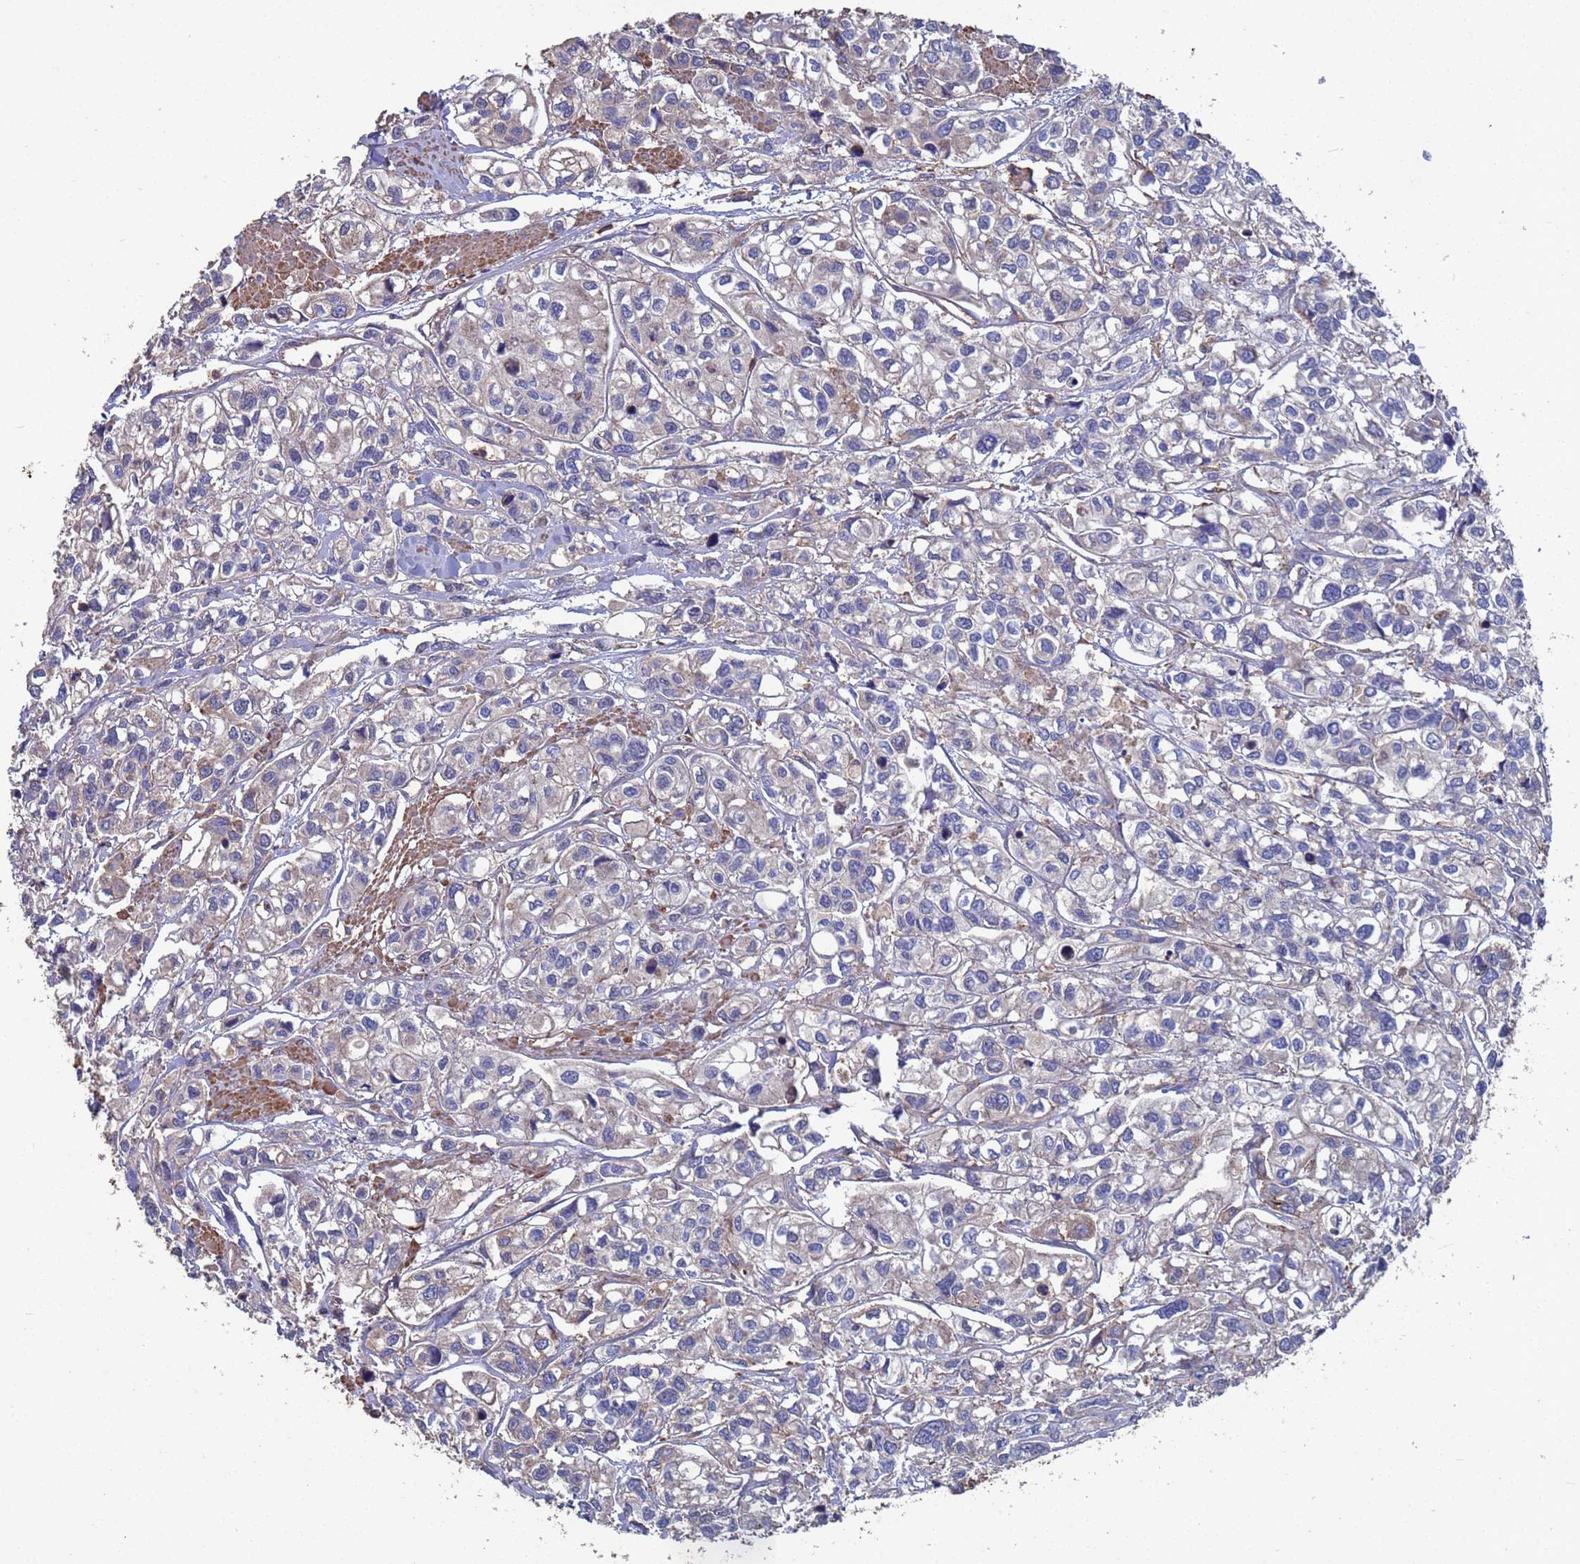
{"staining": {"intensity": "negative", "quantity": "none", "location": "none"}, "tissue": "urothelial cancer", "cell_type": "Tumor cells", "image_type": "cancer", "snomed": [{"axis": "morphology", "description": "Urothelial carcinoma, High grade"}, {"axis": "topography", "description": "Urinary bladder"}], "caption": "This is an immunohistochemistry histopathology image of urothelial cancer. There is no staining in tumor cells.", "gene": "PYCR1", "patient": {"sex": "male", "age": 67}}